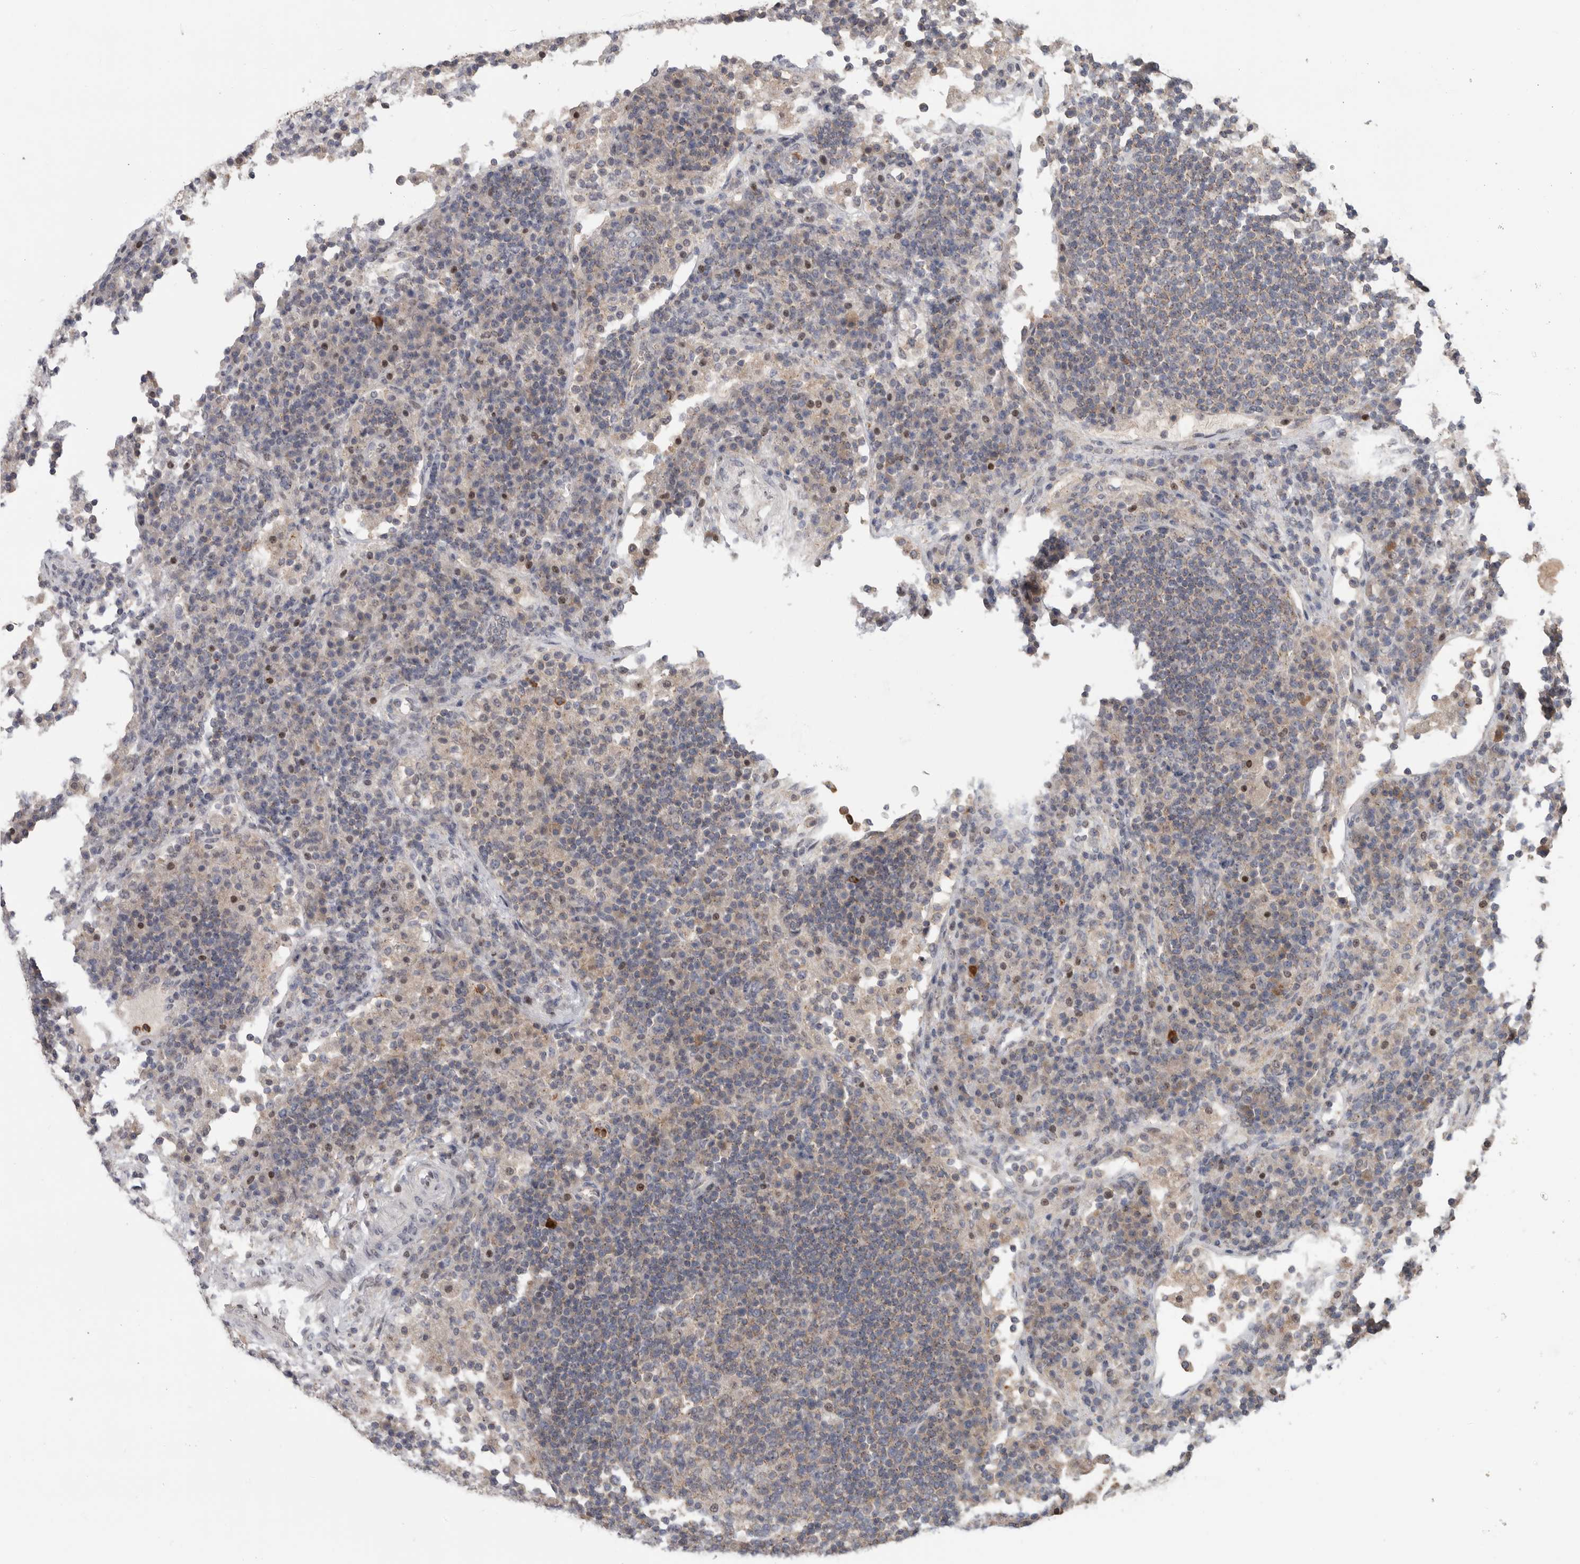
{"staining": {"intensity": "weak", "quantity": ">75%", "location": "cytoplasmic/membranous"}, "tissue": "lymph node", "cell_type": "Germinal center cells", "image_type": "normal", "snomed": [{"axis": "morphology", "description": "Normal tissue, NOS"}, {"axis": "topography", "description": "Lymph node"}], "caption": "This is an image of IHC staining of unremarkable lymph node, which shows weak positivity in the cytoplasmic/membranous of germinal center cells.", "gene": "KLK5", "patient": {"sex": "female", "age": 53}}